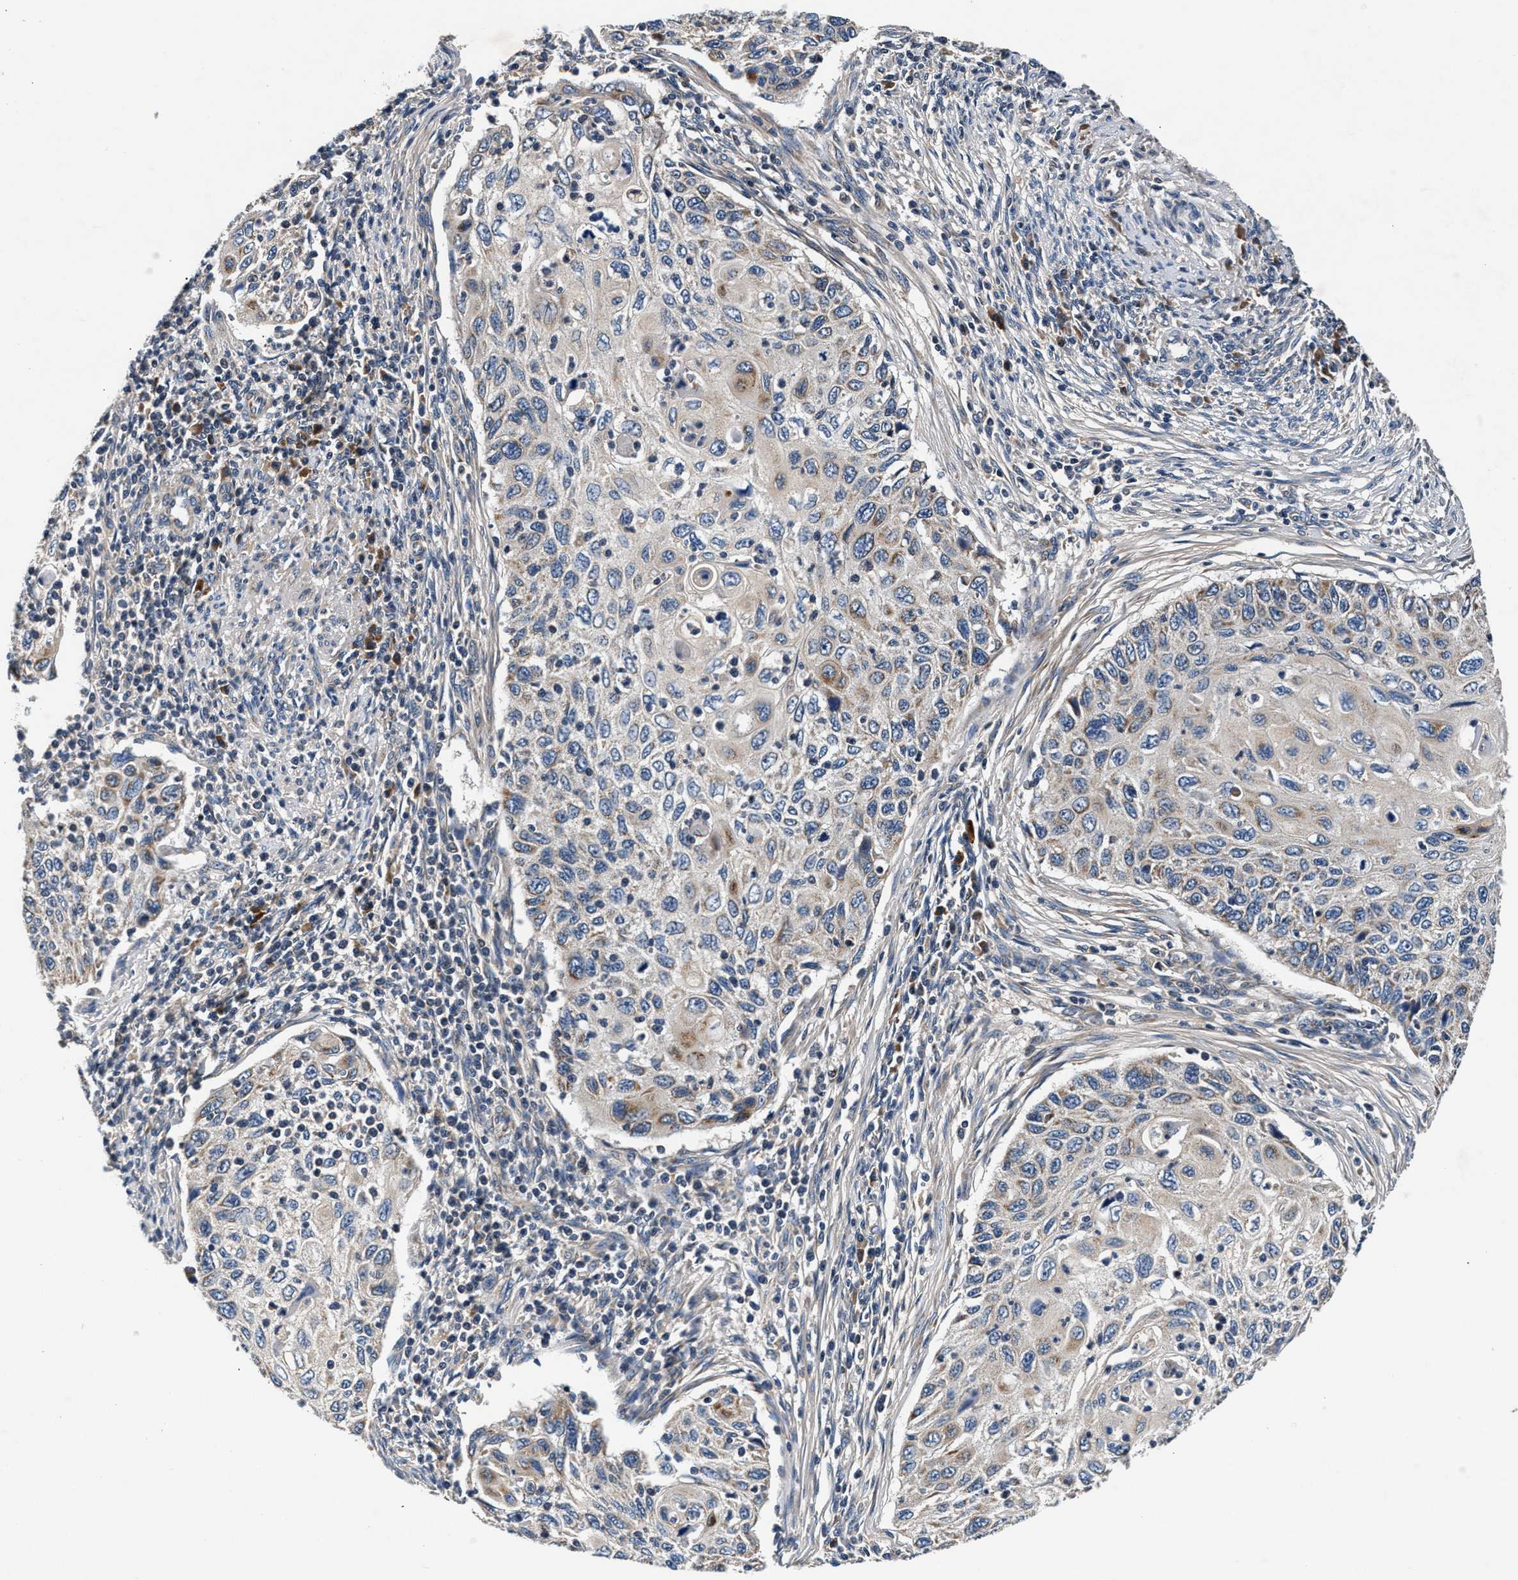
{"staining": {"intensity": "moderate", "quantity": "<25%", "location": "cytoplasmic/membranous"}, "tissue": "cervical cancer", "cell_type": "Tumor cells", "image_type": "cancer", "snomed": [{"axis": "morphology", "description": "Squamous cell carcinoma, NOS"}, {"axis": "topography", "description": "Cervix"}], "caption": "Tumor cells display low levels of moderate cytoplasmic/membranous positivity in approximately <25% of cells in cervical cancer.", "gene": "IMMT", "patient": {"sex": "female", "age": 70}}